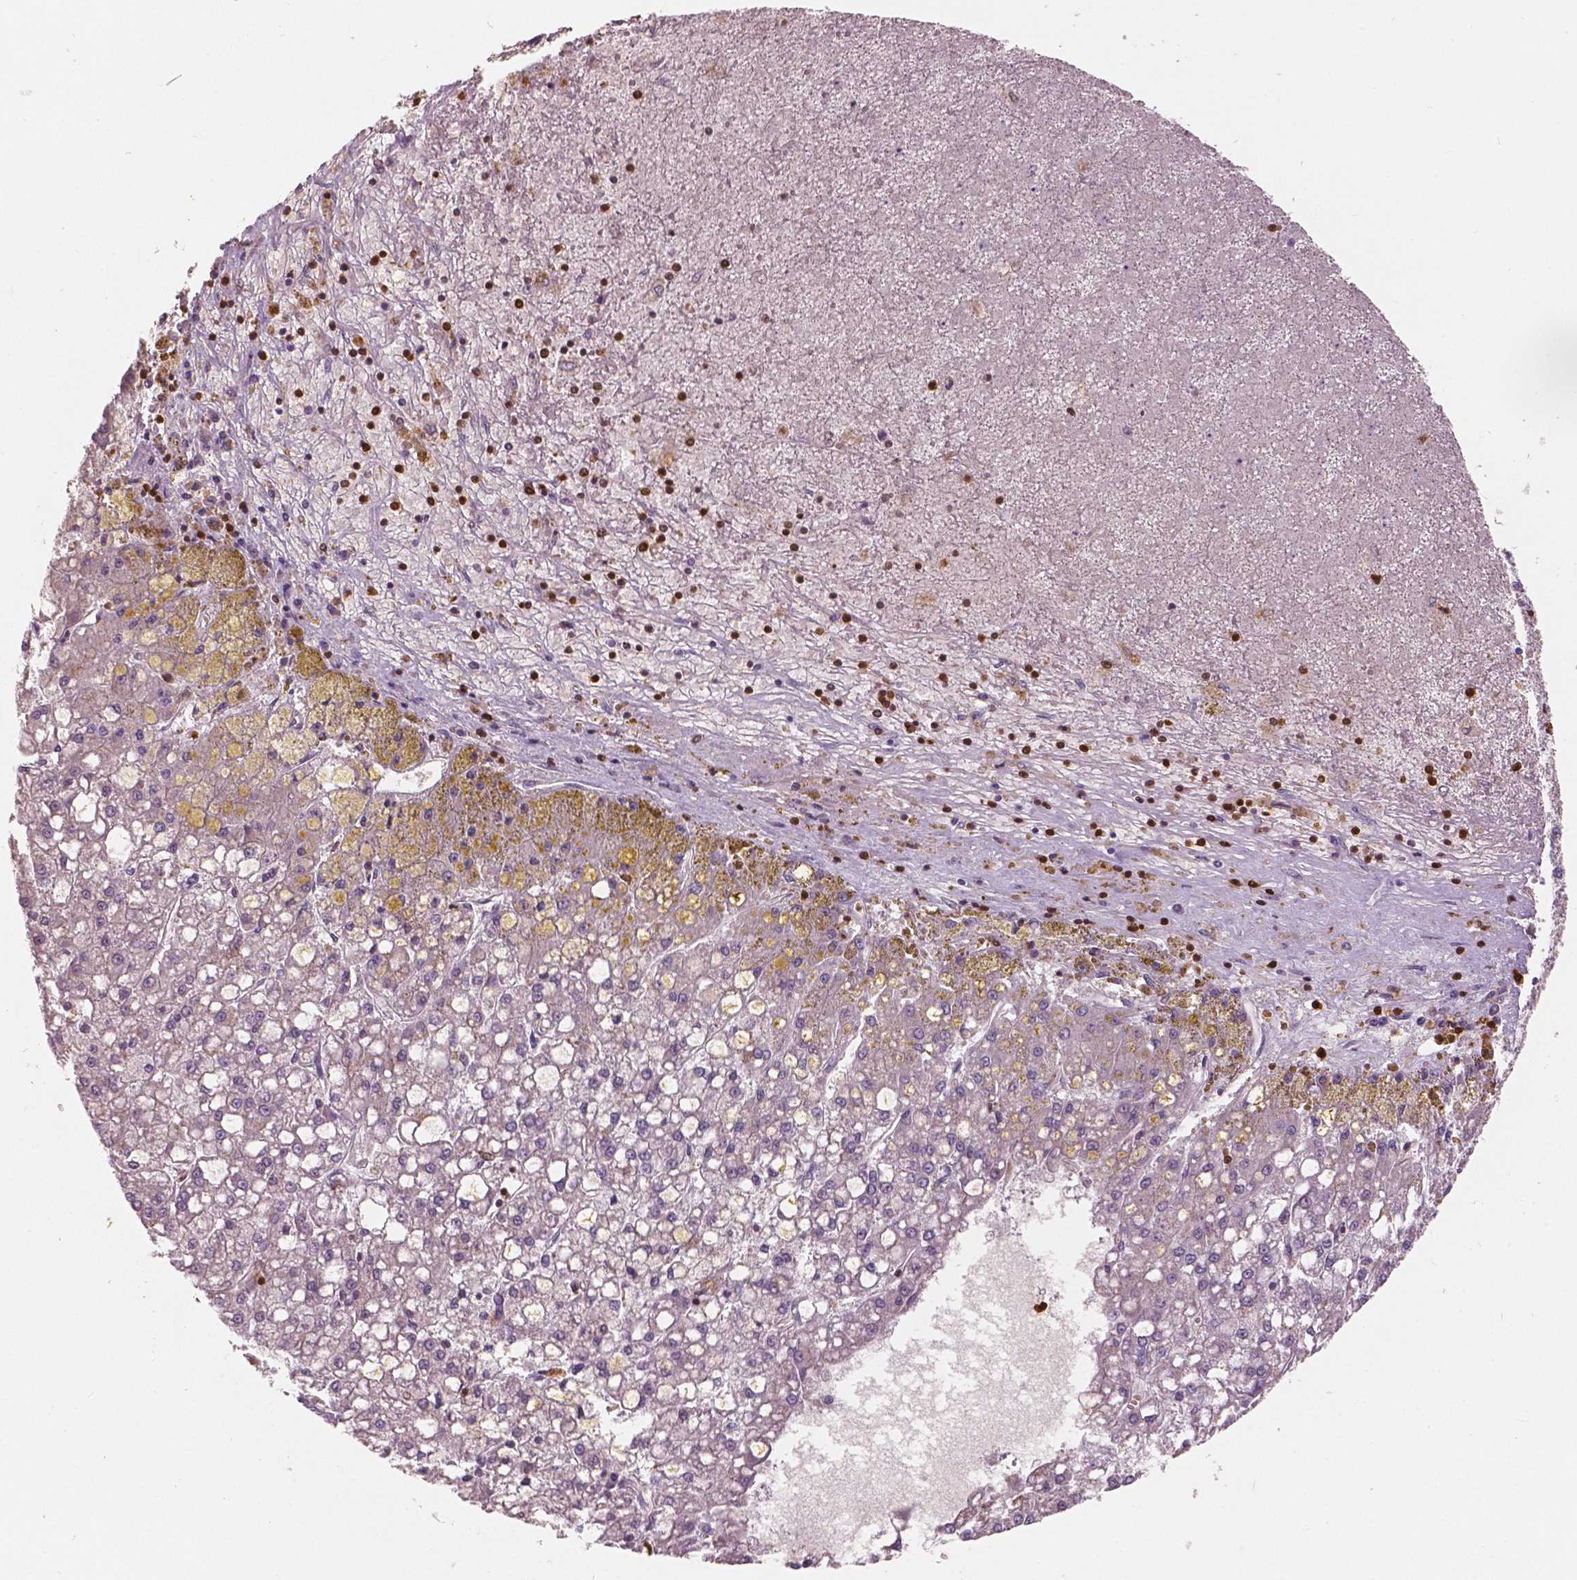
{"staining": {"intensity": "negative", "quantity": "none", "location": "none"}, "tissue": "liver cancer", "cell_type": "Tumor cells", "image_type": "cancer", "snomed": [{"axis": "morphology", "description": "Carcinoma, Hepatocellular, NOS"}, {"axis": "topography", "description": "Liver"}], "caption": "Image shows no protein staining in tumor cells of liver hepatocellular carcinoma tissue.", "gene": "S100A4", "patient": {"sex": "male", "age": 67}}